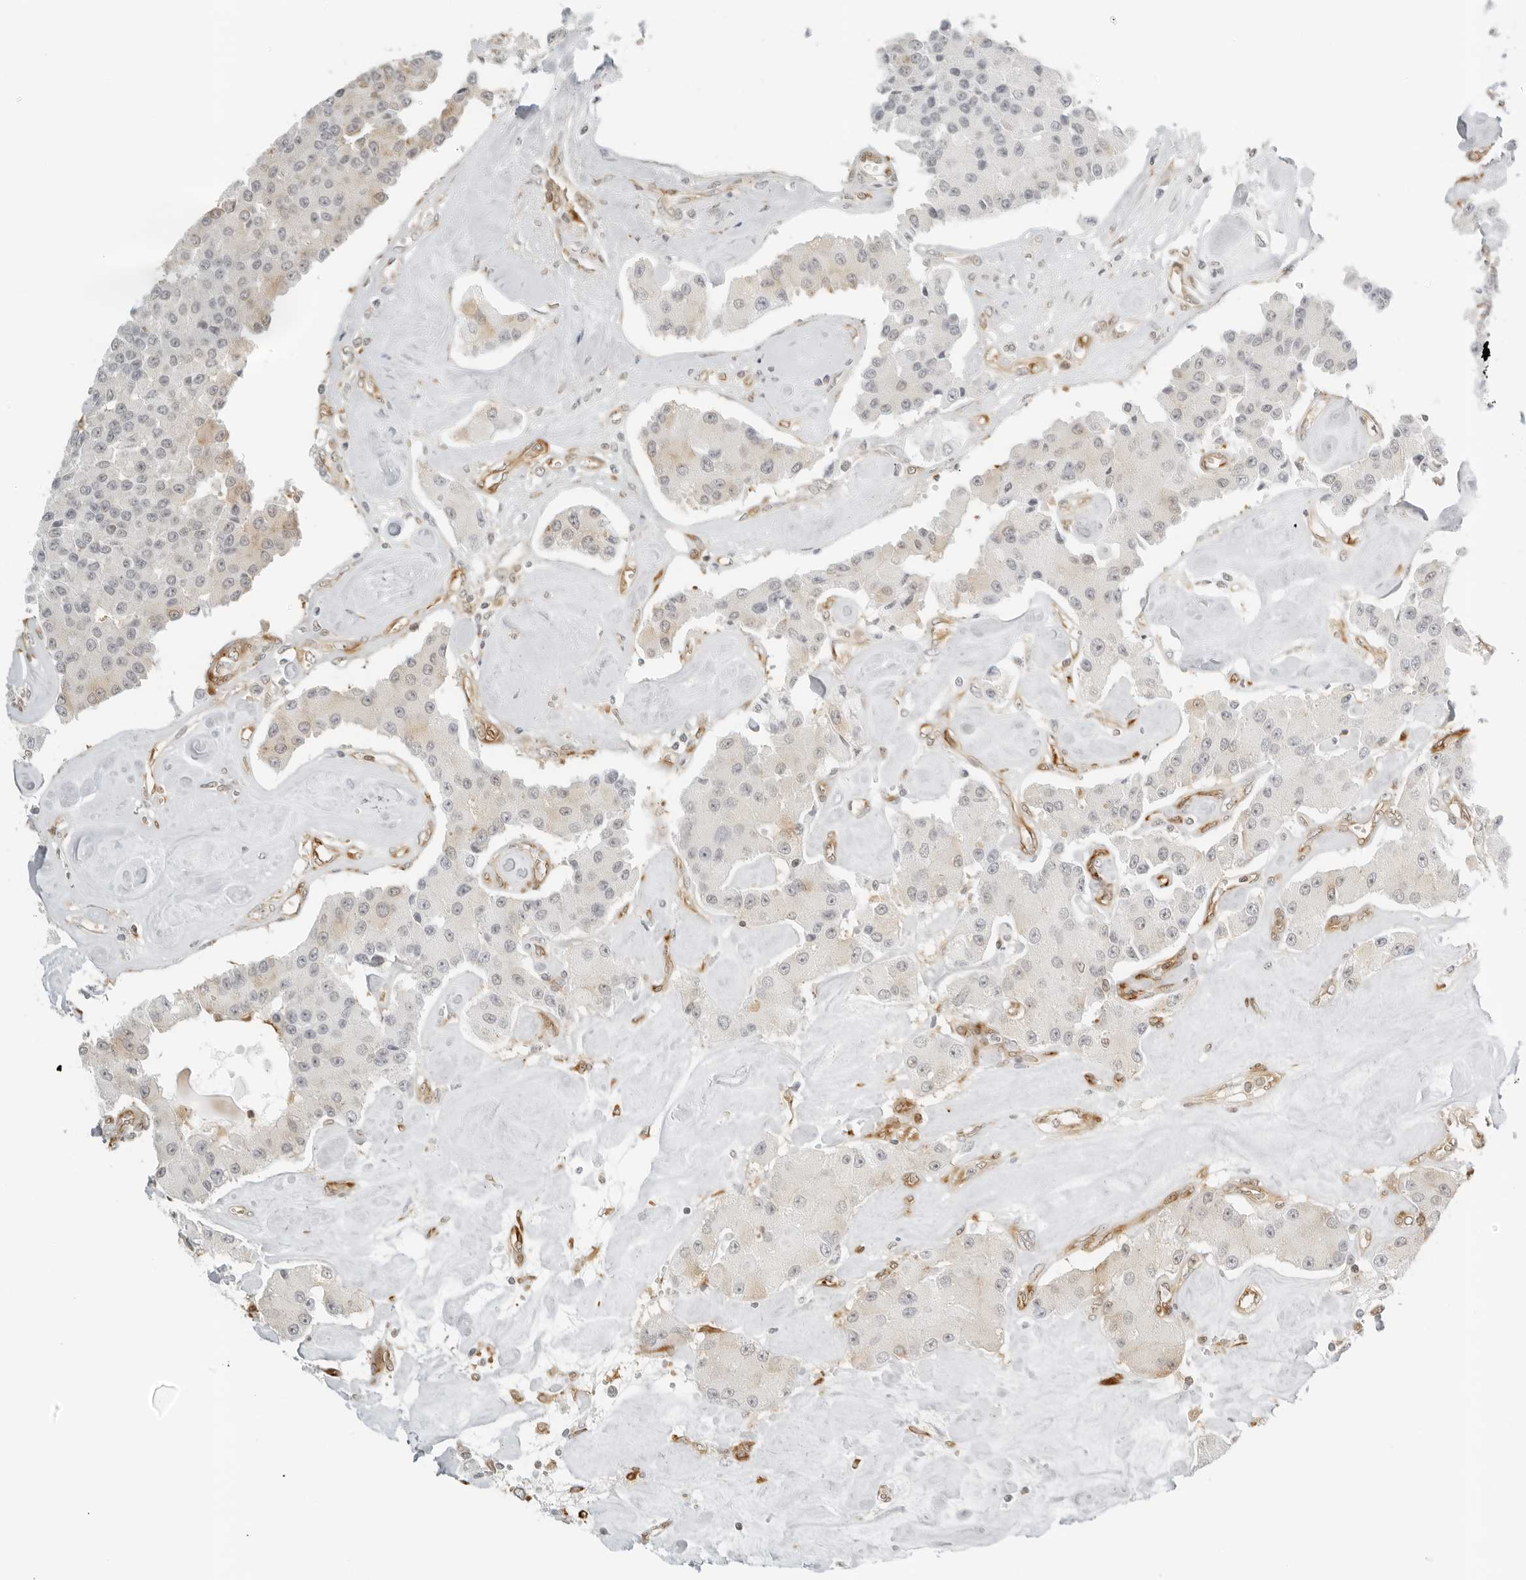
{"staining": {"intensity": "weak", "quantity": "<25%", "location": "cytoplasmic/membranous"}, "tissue": "carcinoid", "cell_type": "Tumor cells", "image_type": "cancer", "snomed": [{"axis": "morphology", "description": "Carcinoid, malignant, NOS"}, {"axis": "topography", "description": "Pancreas"}], "caption": "A histopathology image of human carcinoid (malignant) is negative for staining in tumor cells. The staining was performed using DAB (3,3'-diaminobenzidine) to visualize the protein expression in brown, while the nuclei were stained in blue with hematoxylin (Magnification: 20x).", "gene": "EIF4G1", "patient": {"sex": "male", "age": 41}}